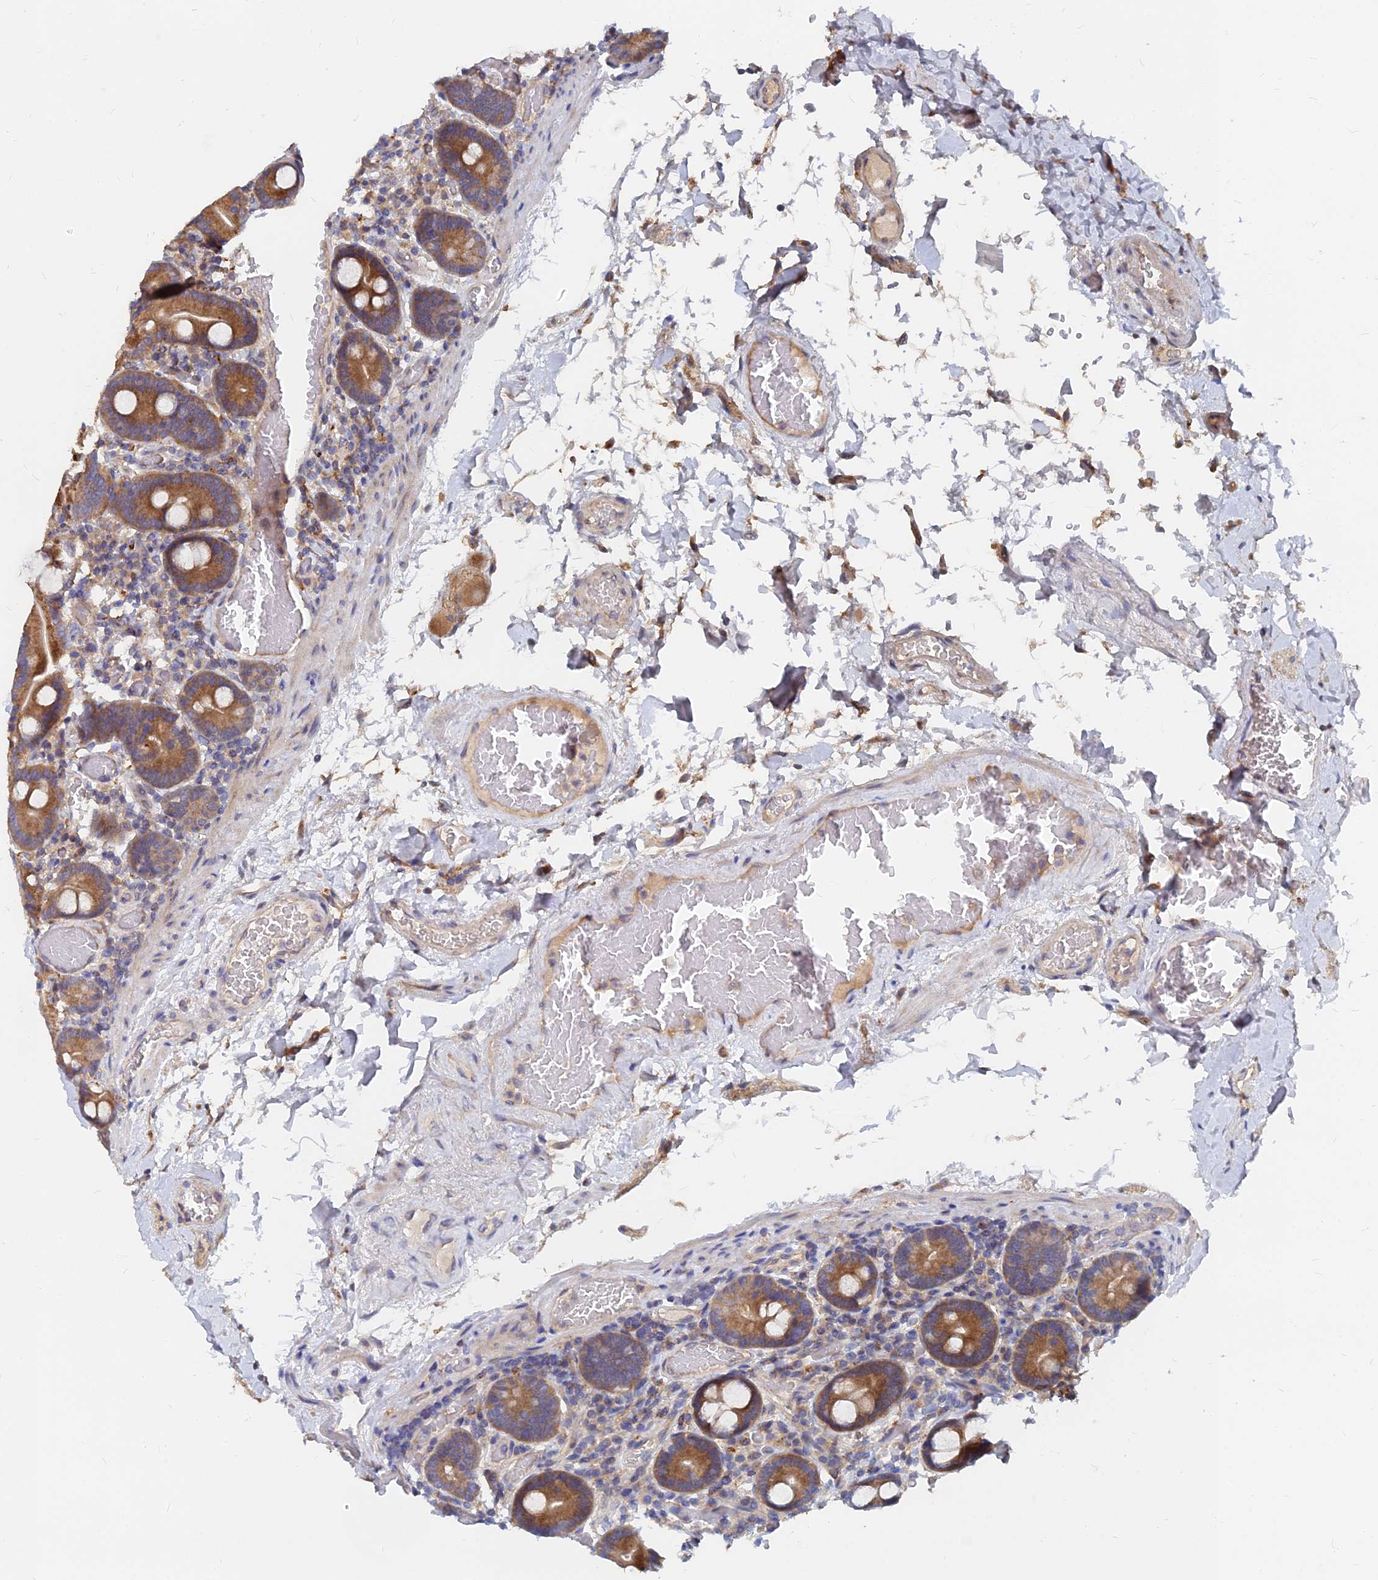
{"staining": {"intensity": "strong", "quantity": ">75%", "location": "cytoplasmic/membranous"}, "tissue": "duodenum", "cell_type": "Glandular cells", "image_type": "normal", "snomed": [{"axis": "morphology", "description": "Normal tissue, NOS"}, {"axis": "topography", "description": "Duodenum"}], "caption": "DAB immunohistochemical staining of unremarkable human duodenum demonstrates strong cytoplasmic/membranous protein staining in approximately >75% of glandular cells.", "gene": "CCZ1B", "patient": {"sex": "male", "age": 55}}